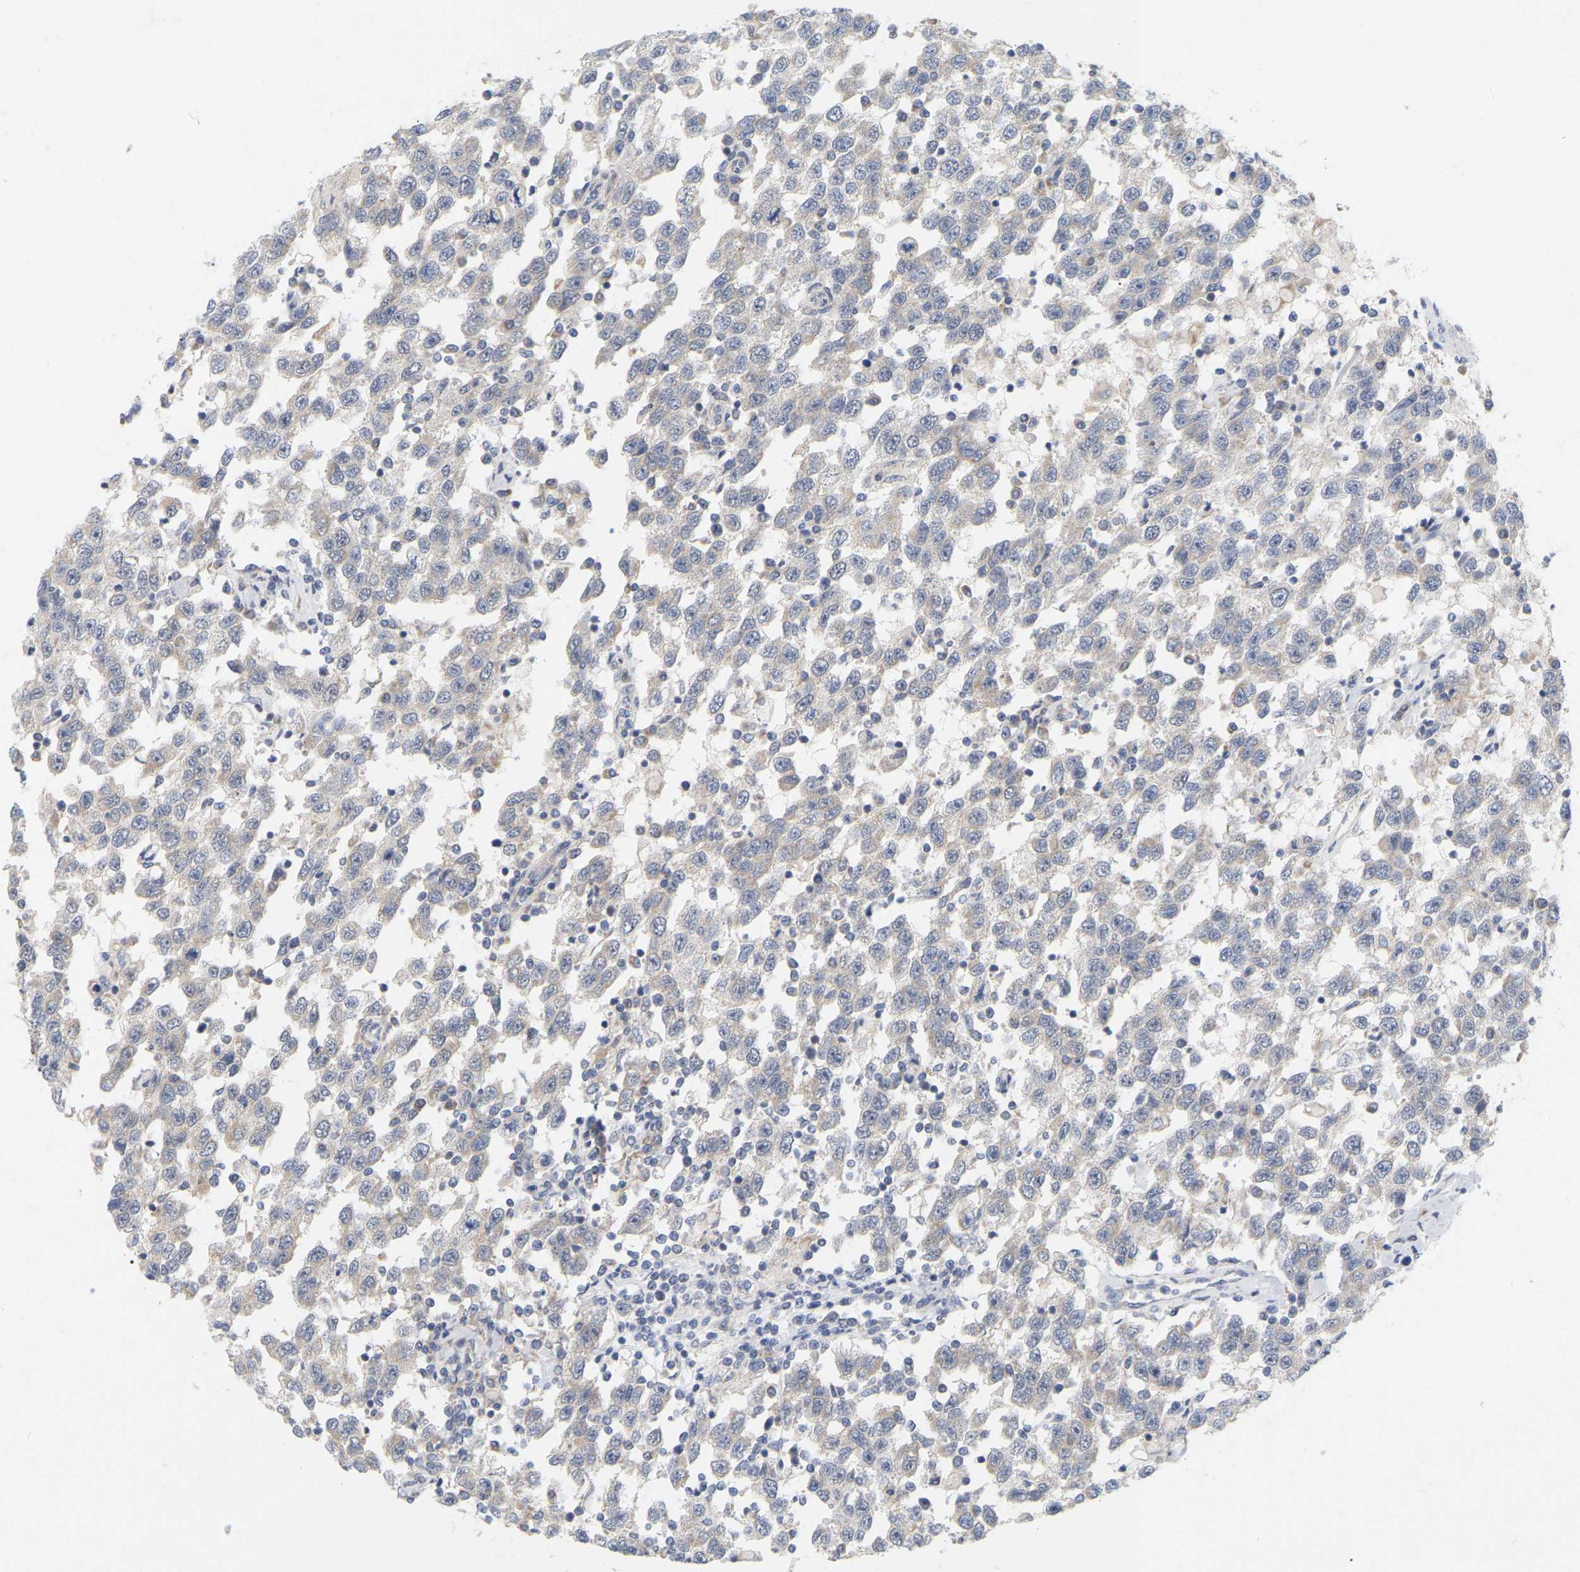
{"staining": {"intensity": "weak", "quantity": "<25%", "location": "cytoplasmic/membranous"}, "tissue": "testis cancer", "cell_type": "Tumor cells", "image_type": "cancer", "snomed": [{"axis": "morphology", "description": "Seminoma, NOS"}, {"axis": "topography", "description": "Testis"}], "caption": "A photomicrograph of human testis seminoma is negative for staining in tumor cells.", "gene": "MINDY4", "patient": {"sex": "male", "age": 41}}